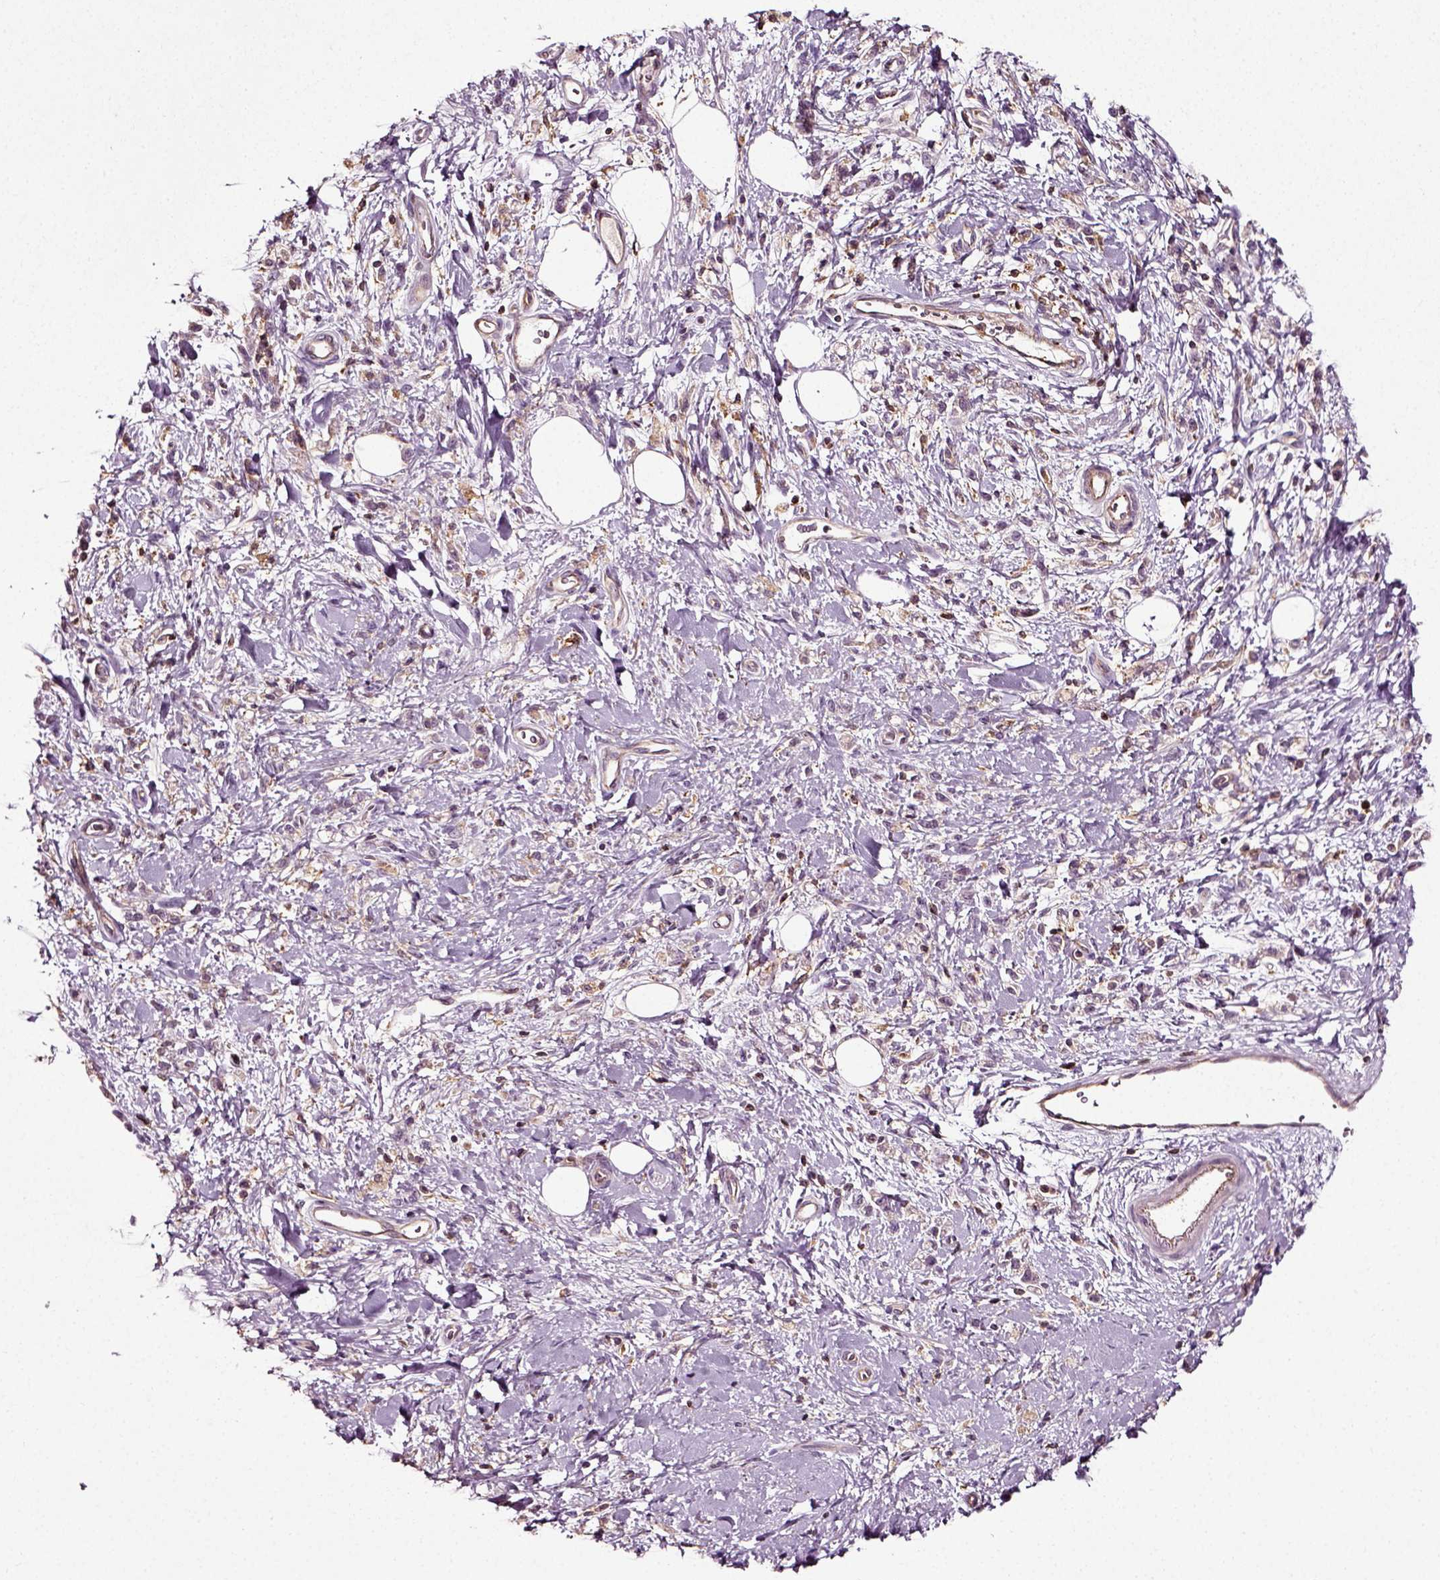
{"staining": {"intensity": "negative", "quantity": "none", "location": "none"}, "tissue": "stomach cancer", "cell_type": "Tumor cells", "image_type": "cancer", "snomed": [{"axis": "morphology", "description": "Adenocarcinoma, NOS"}, {"axis": "topography", "description": "Stomach"}], "caption": "A photomicrograph of stomach adenocarcinoma stained for a protein shows no brown staining in tumor cells.", "gene": "RHOF", "patient": {"sex": "male", "age": 77}}